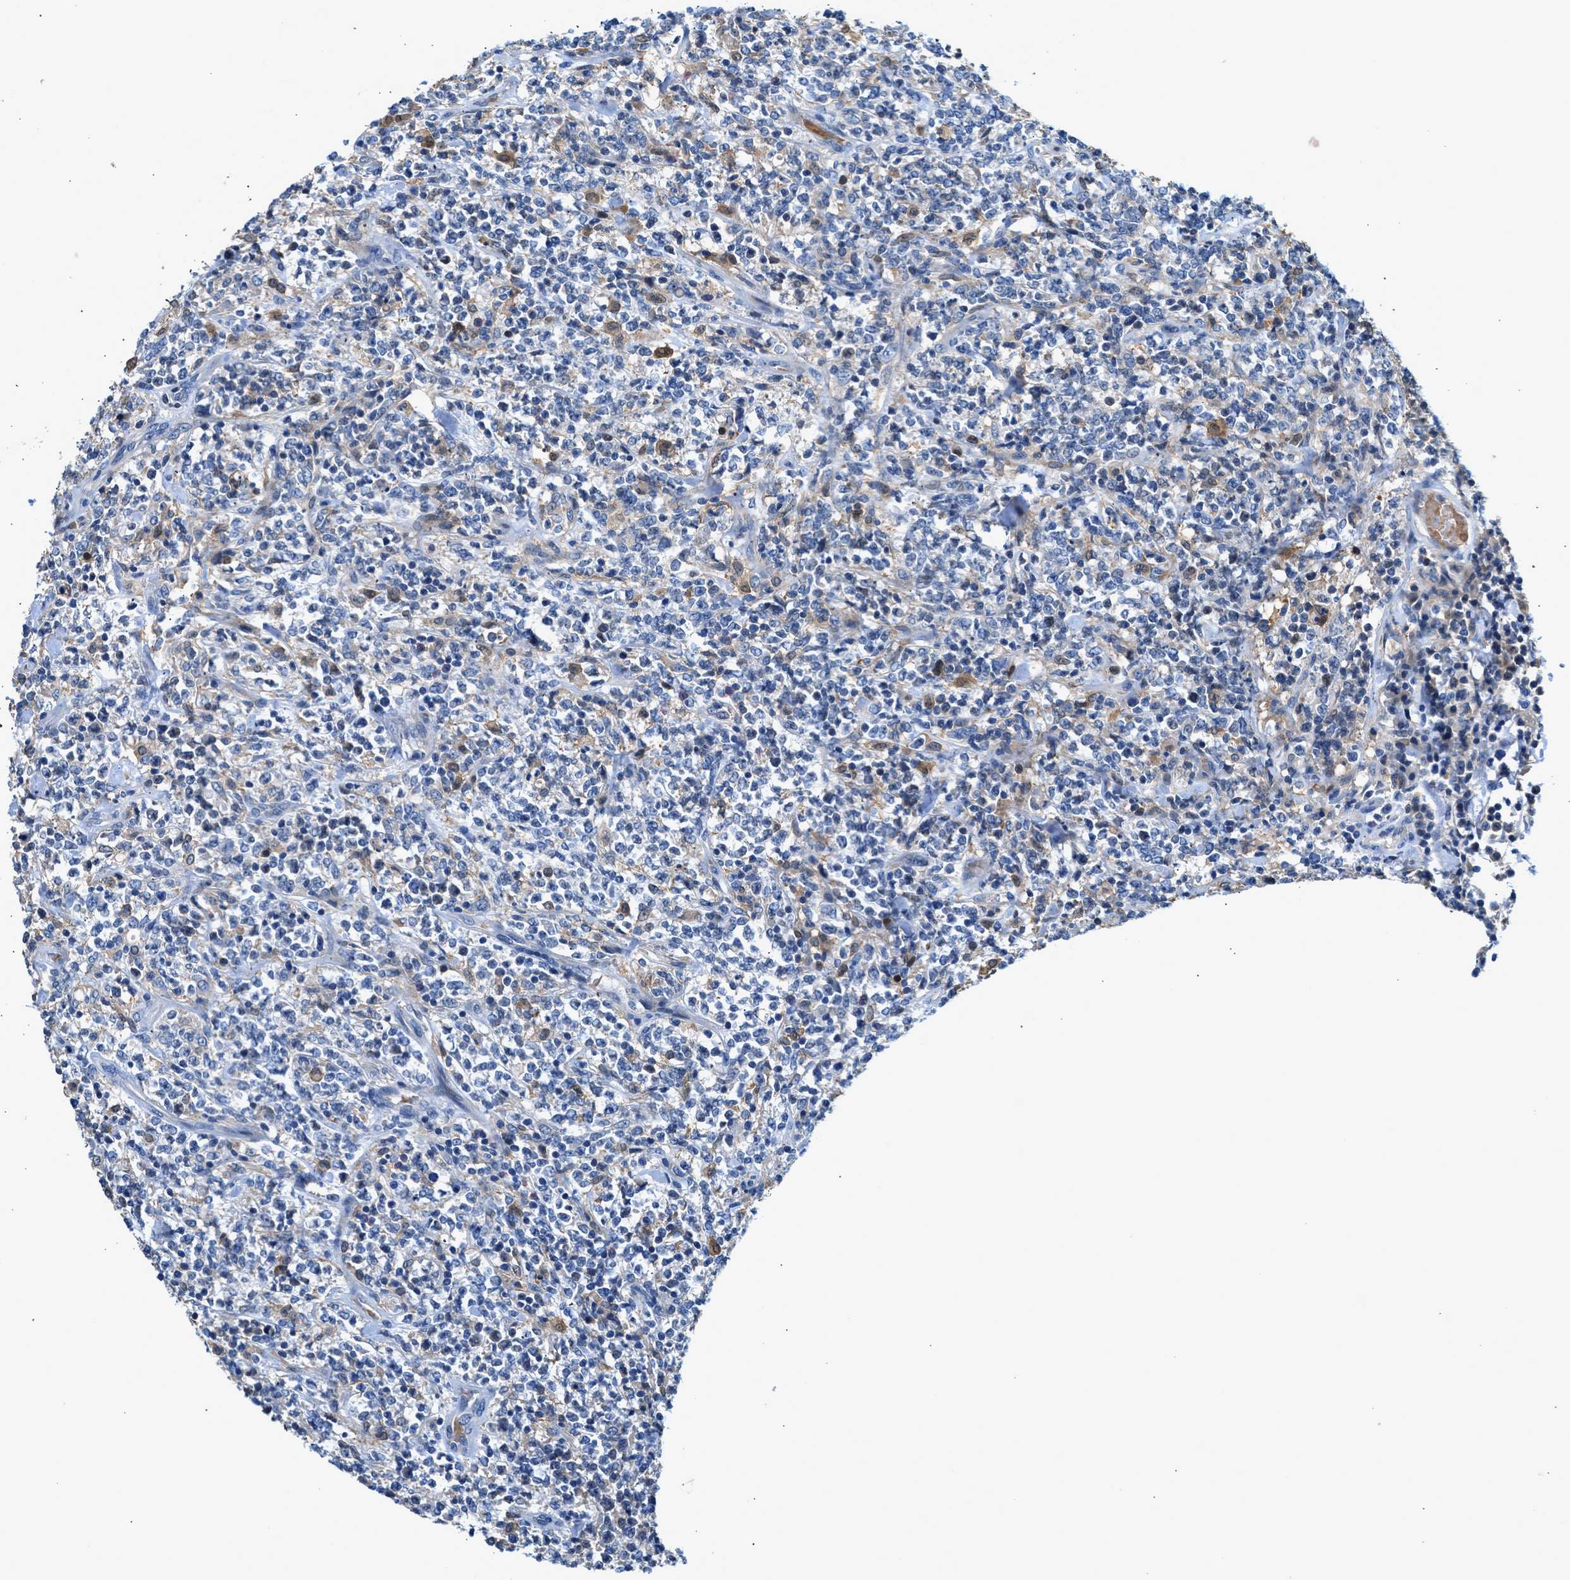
{"staining": {"intensity": "negative", "quantity": "none", "location": "none"}, "tissue": "lymphoma", "cell_type": "Tumor cells", "image_type": "cancer", "snomed": [{"axis": "morphology", "description": "Malignant lymphoma, non-Hodgkin's type, High grade"}, {"axis": "topography", "description": "Soft tissue"}], "caption": "Immunohistochemistry (IHC) histopathology image of high-grade malignant lymphoma, non-Hodgkin's type stained for a protein (brown), which shows no expression in tumor cells.", "gene": "RWDD2B", "patient": {"sex": "male", "age": 18}}